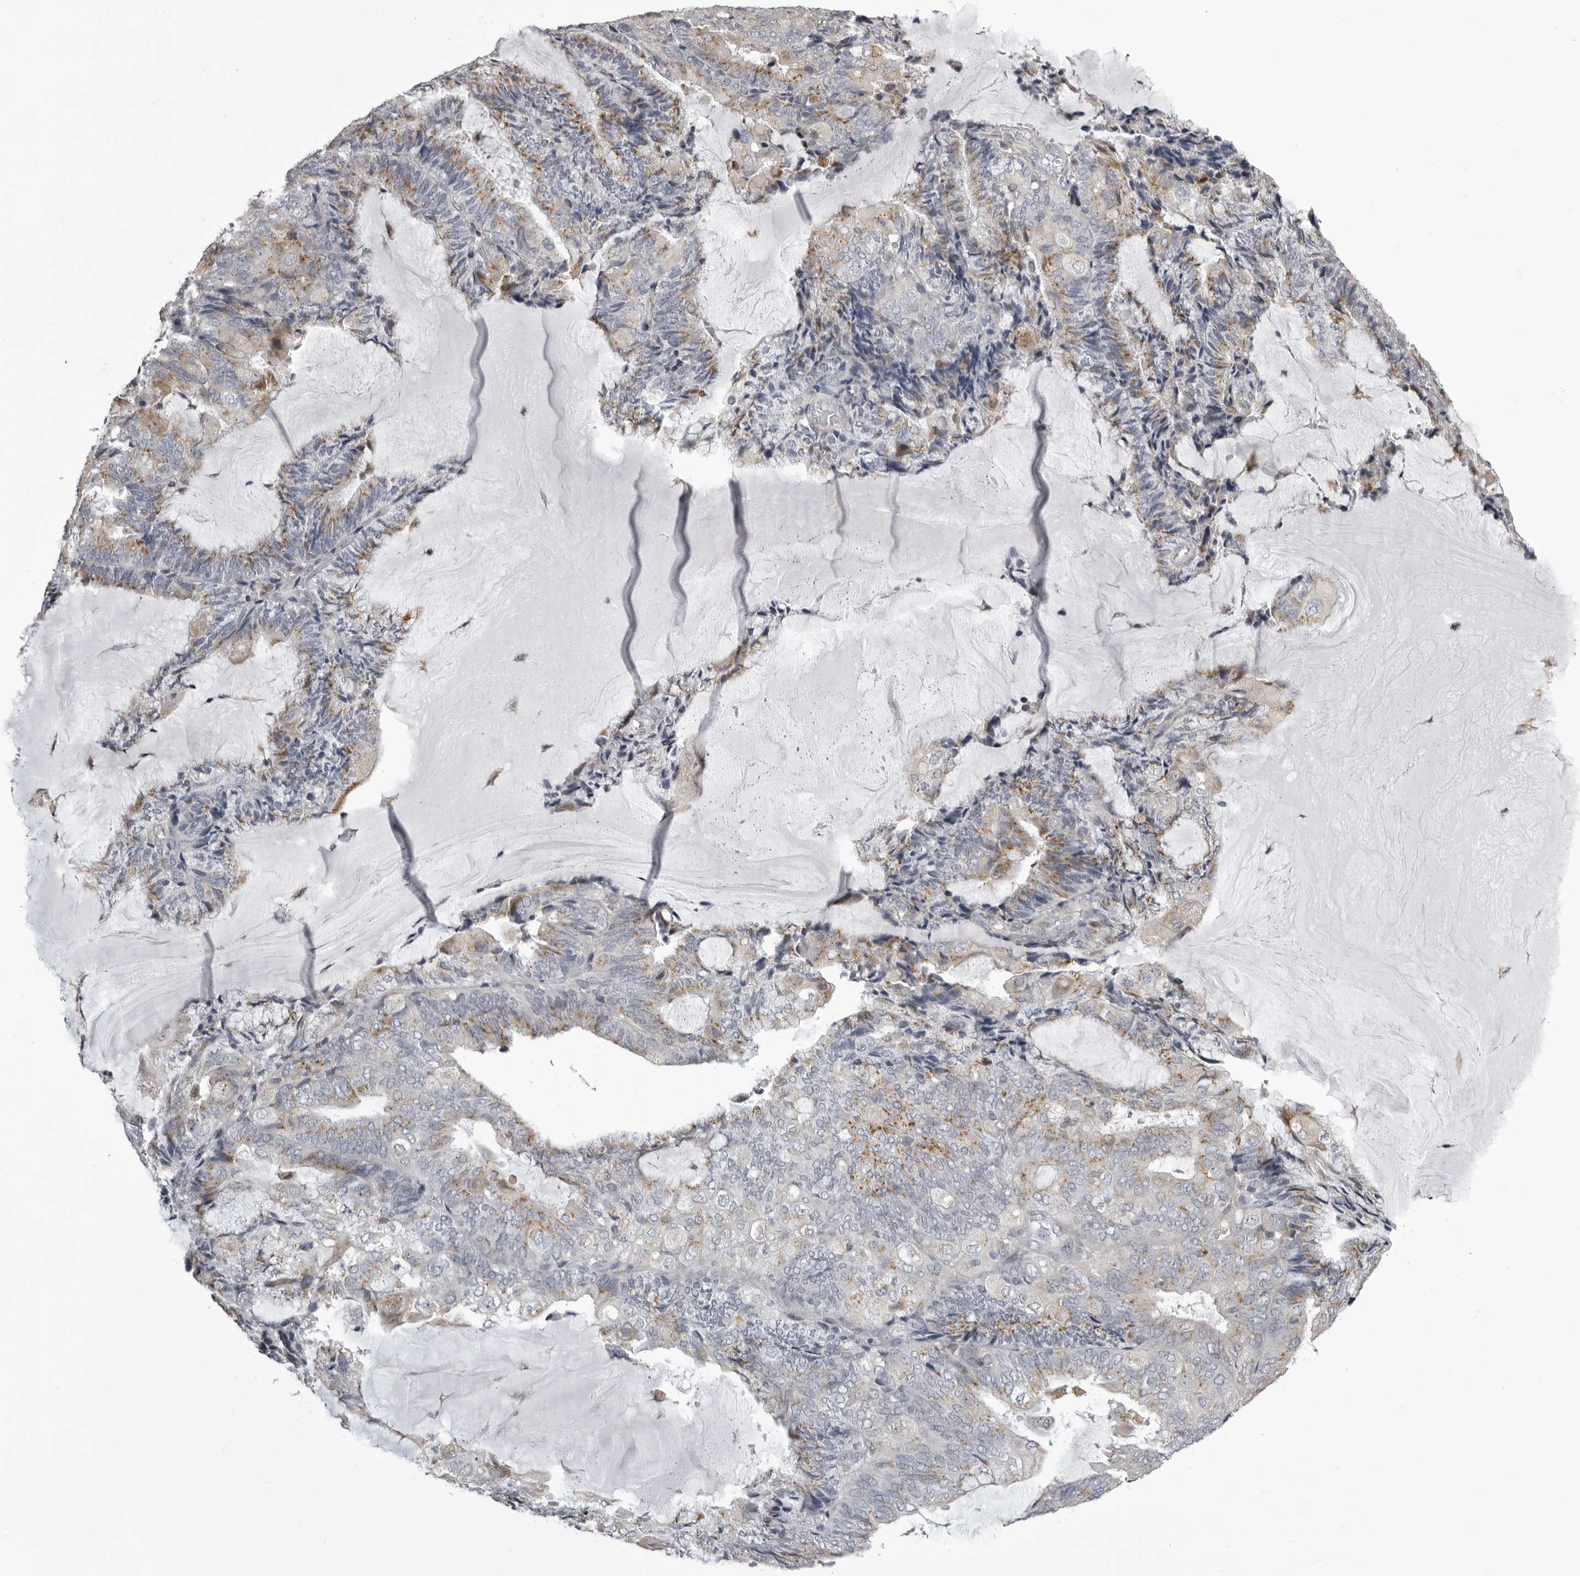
{"staining": {"intensity": "moderate", "quantity": "25%-75%", "location": "cytoplasmic/membranous"}, "tissue": "endometrial cancer", "cell_type": "Tumor cells", "image_type": "cancer", "snomed": [{"axis": "morphology", "description": "Adenocarcinoma, NOS"}, {"axis": "topography", "description": "Endometrium"}], "caption": "An IHC histopathology image of tumor tissue is shown. Protein staining in brown highlights moderate cytoplasmic/membranous positivity in endometrial cancer within tumor cells.", "gene": "NCEH1", "patient": {"sex": "female", "age": 81}}